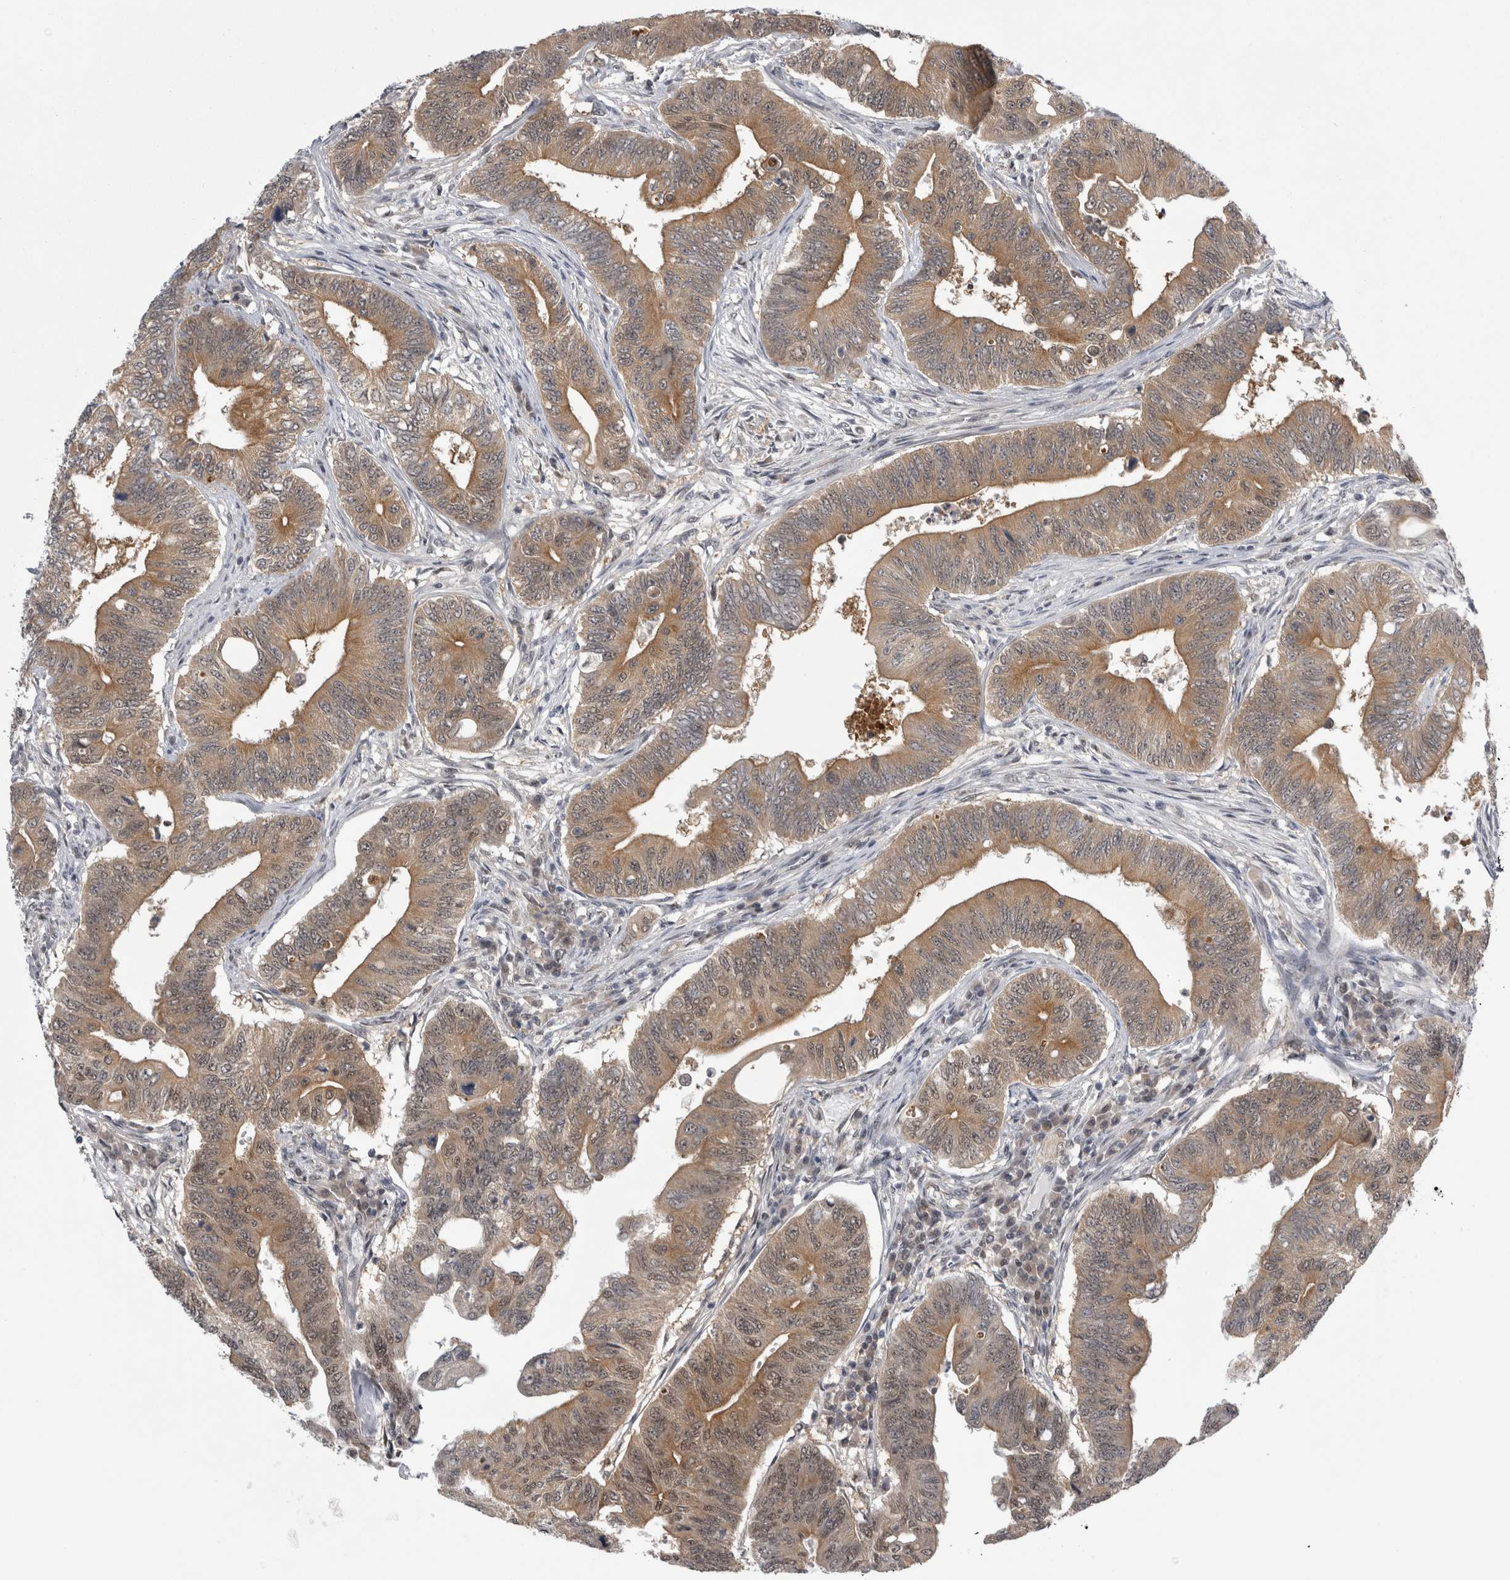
{"staining": {"intensity": "moderate", "quantity": ">75%", "location": "cytoplasmic/membranous"}, "tissue": "colorectal cancer", "cell_type": "Tumor cells", "image_type": "cancer", "snomed": [{"axis": "morphology", "description": "Adenoma, NOS"}, {"axis": "morphology", "description": "Adenocarcinoma, NOS"}, {"axis": "topography", "description": "Colon"}], "caption": "Colorectal cancer (adenocarcinoma) was stained to show a protein in brown. There is medium levels of moderate cytoplasmic/membranous staining in about >75% of tumor cells. The protein is shown in brown color, while the nuclei are stained blue.", "gene": "PSMB2", "patient": {"sex": "male", "age": 79}}